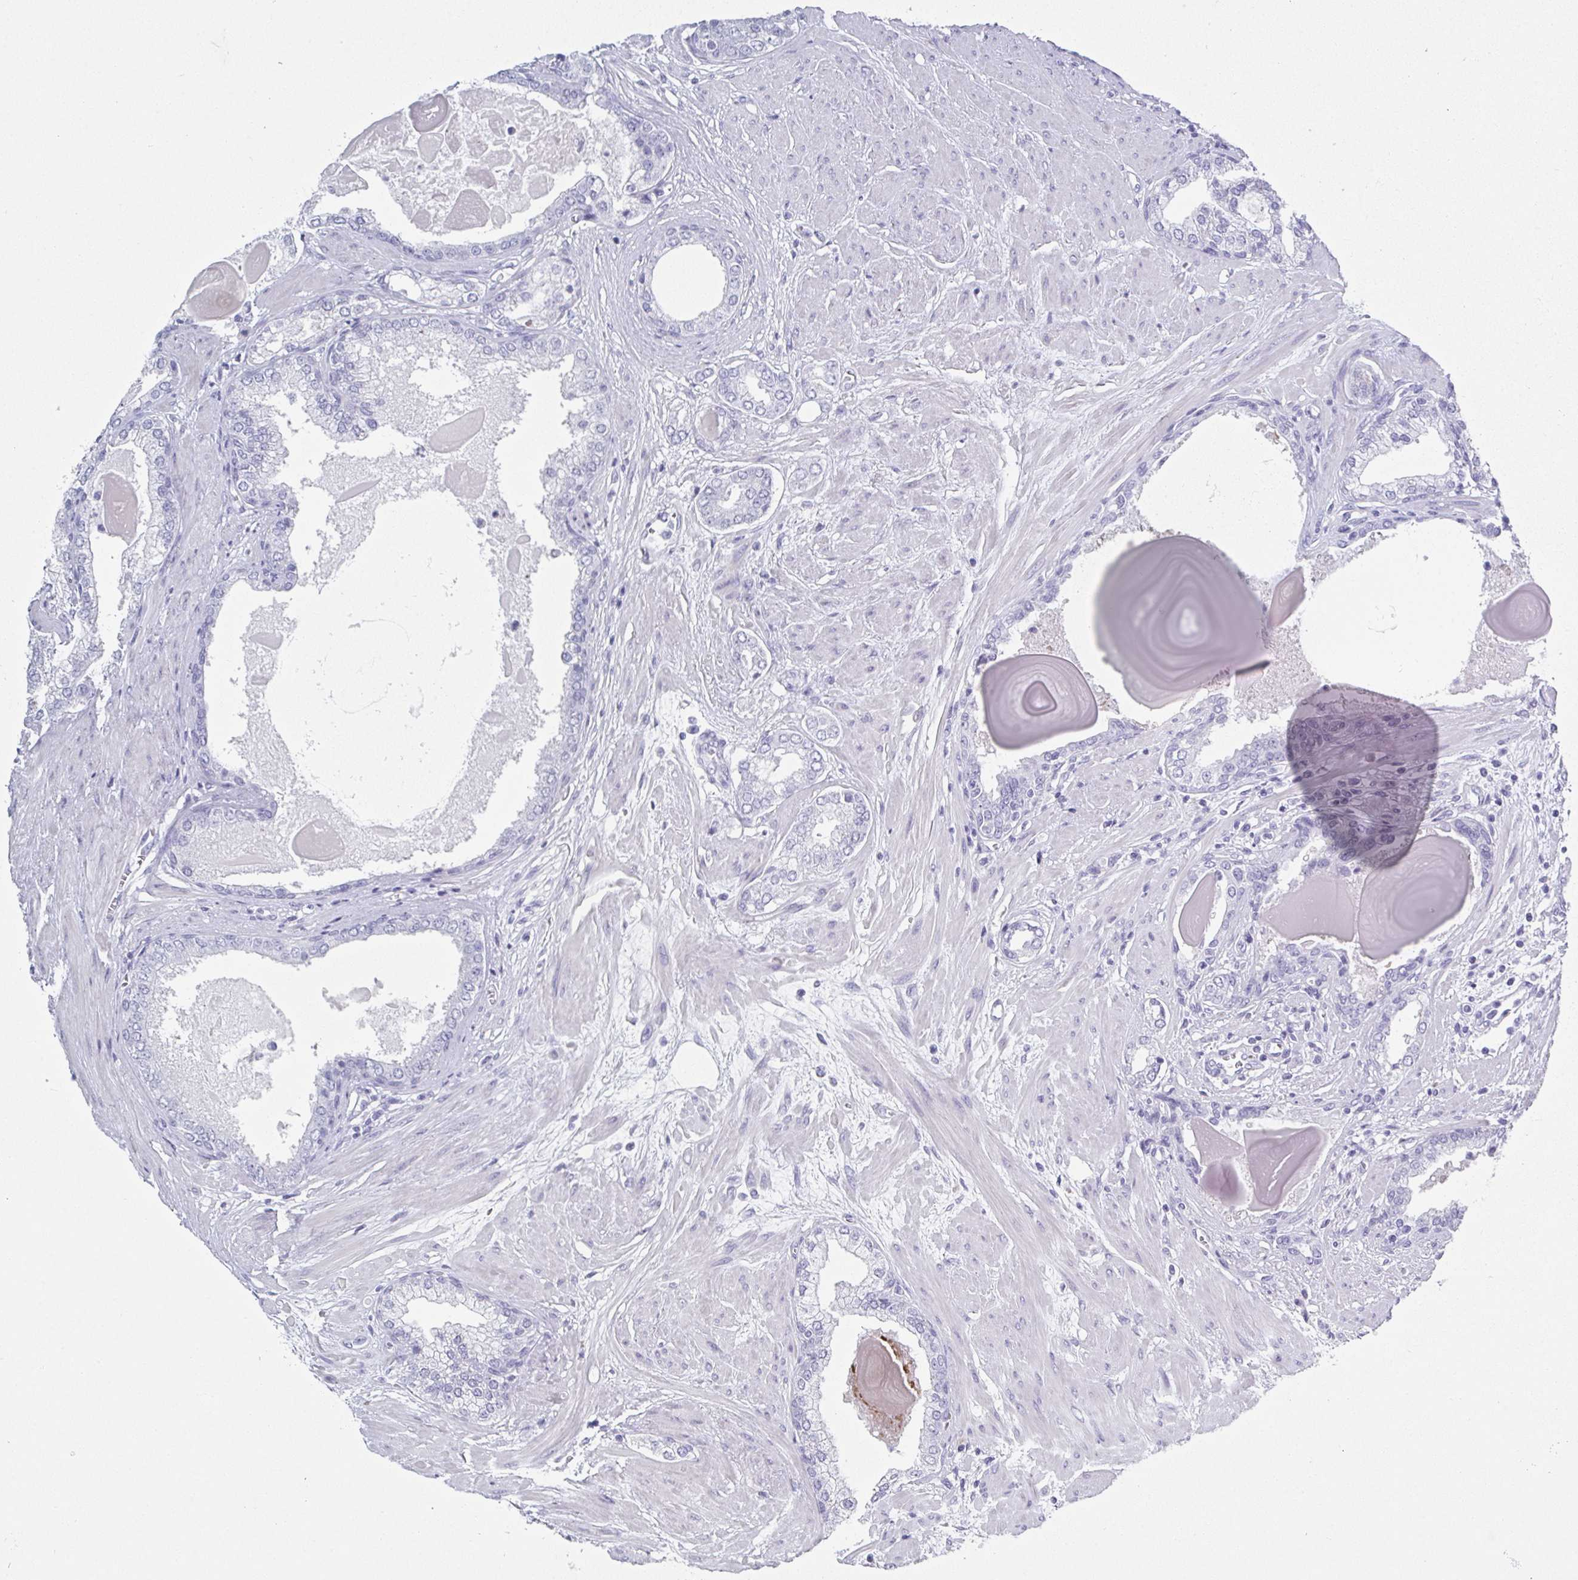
{"staining": {"intensity": "negative", "quantity": "none", "location": "none"}, "tissue": "prostate cancer", "cell_type": "Tumor cells", "image_type": "cancer", "snomed": [{"axis": "morphology", "description": "Adenocarcinoma, Low grade"}, {"axis": "topography", "description": "Prostate"}], "caption": "Prostate adenocarcinoma (low-grade) was stained to show a protein in brown. There is no significant expression in tumor cells.", "gene": "SYCP1", "patient": {"sex": "male", "age": 64}}